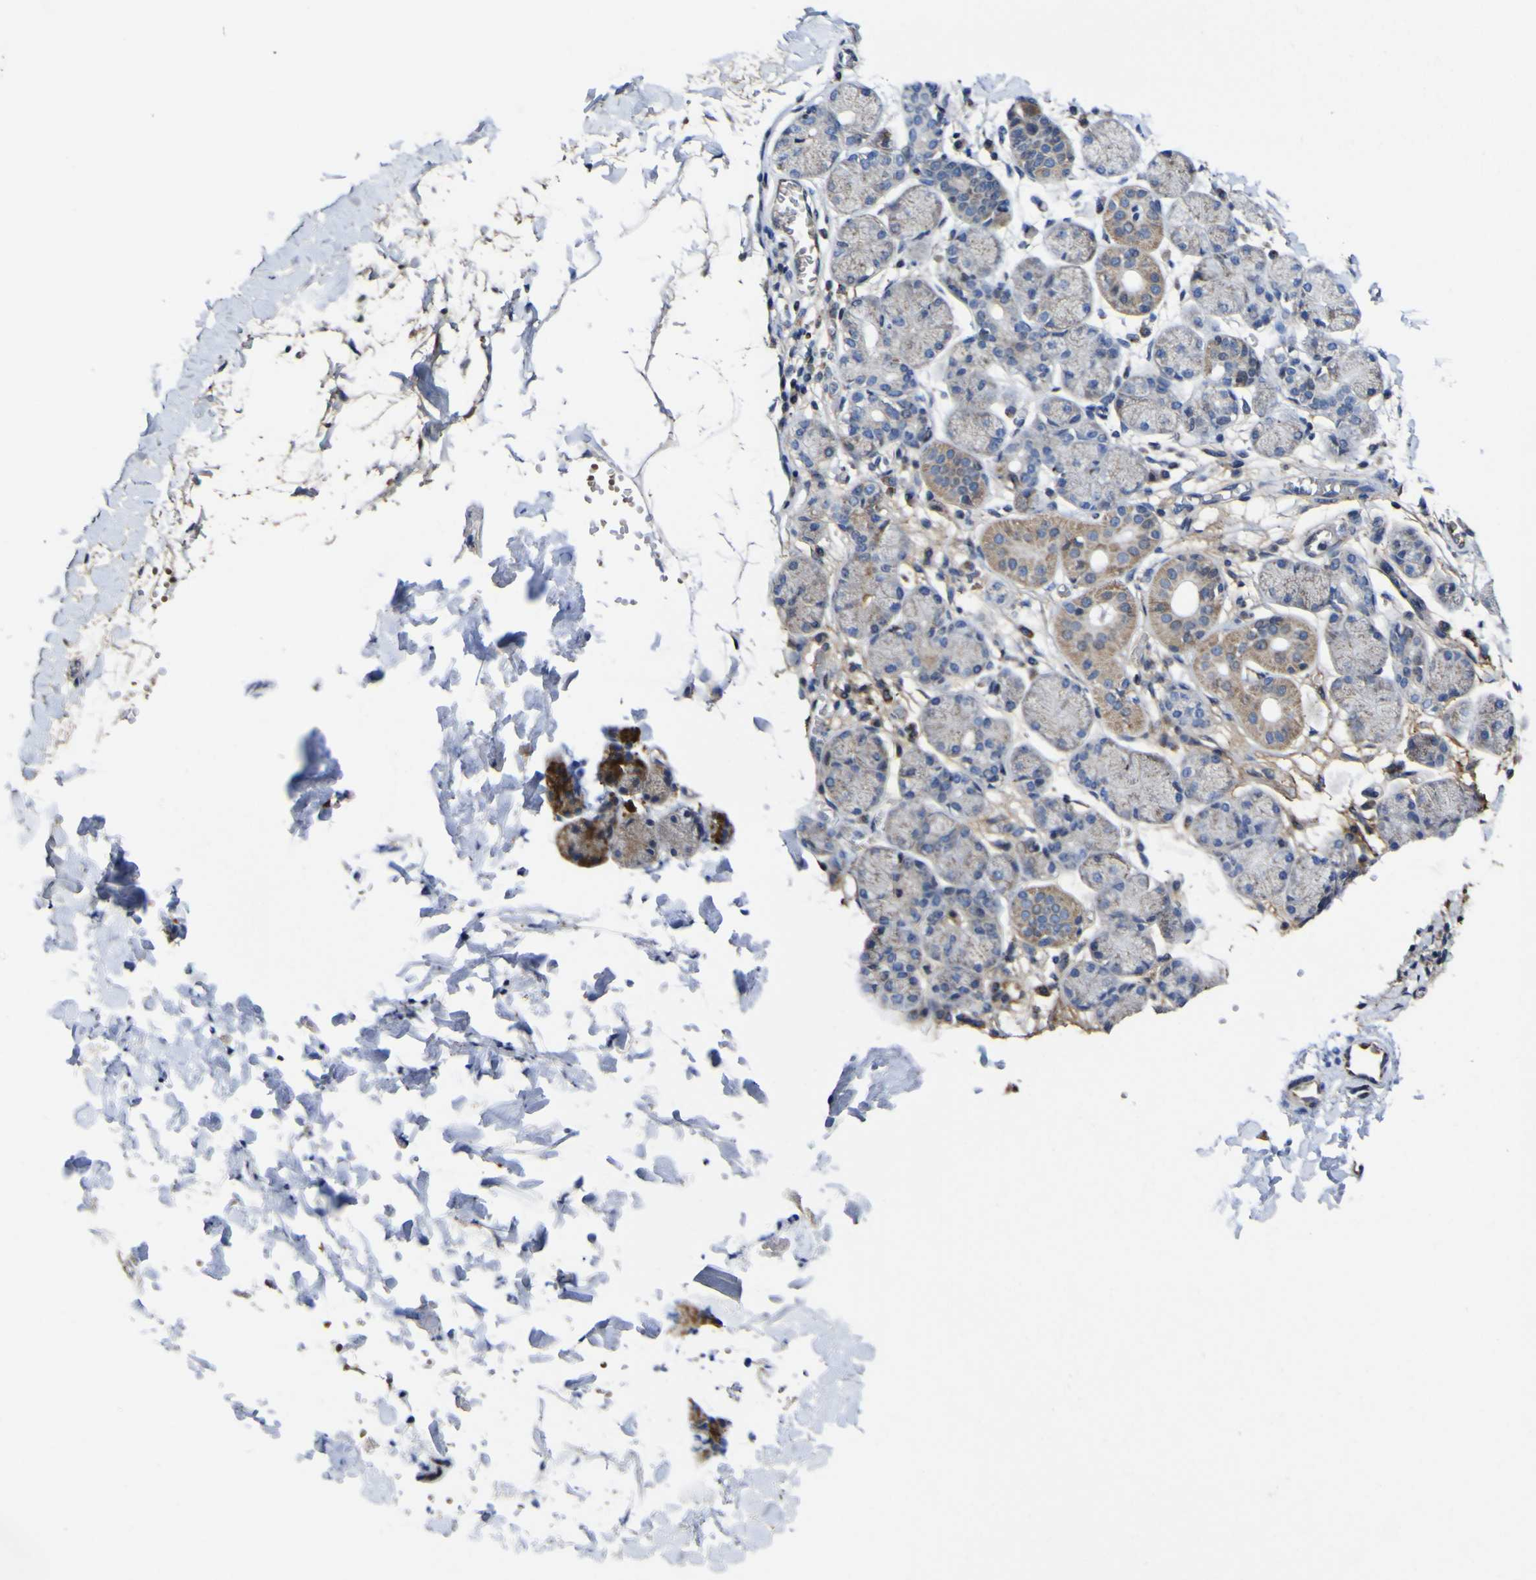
{"staining": {"intensity": "moderate", "quantity": "<25%", "location": "cytoplasmic/membranous"}, "tissue": "salivary gland", "cell_type": "Glandular cells", "image_type": "normal", "snomed": [{"axis": "morphology", "description": "Normal tissue, NOS"}, {"axis": "topography", "description": "Salivary gland"}], "caption": "Approximately <25% of glandular cells in normal salivary gland show moderate cytoplasmic/membranous protein expression as visualized by brown immunohistochemical staining.", "gene": "CCDC90B", "patient": {"sex": "female", "age": 24}}